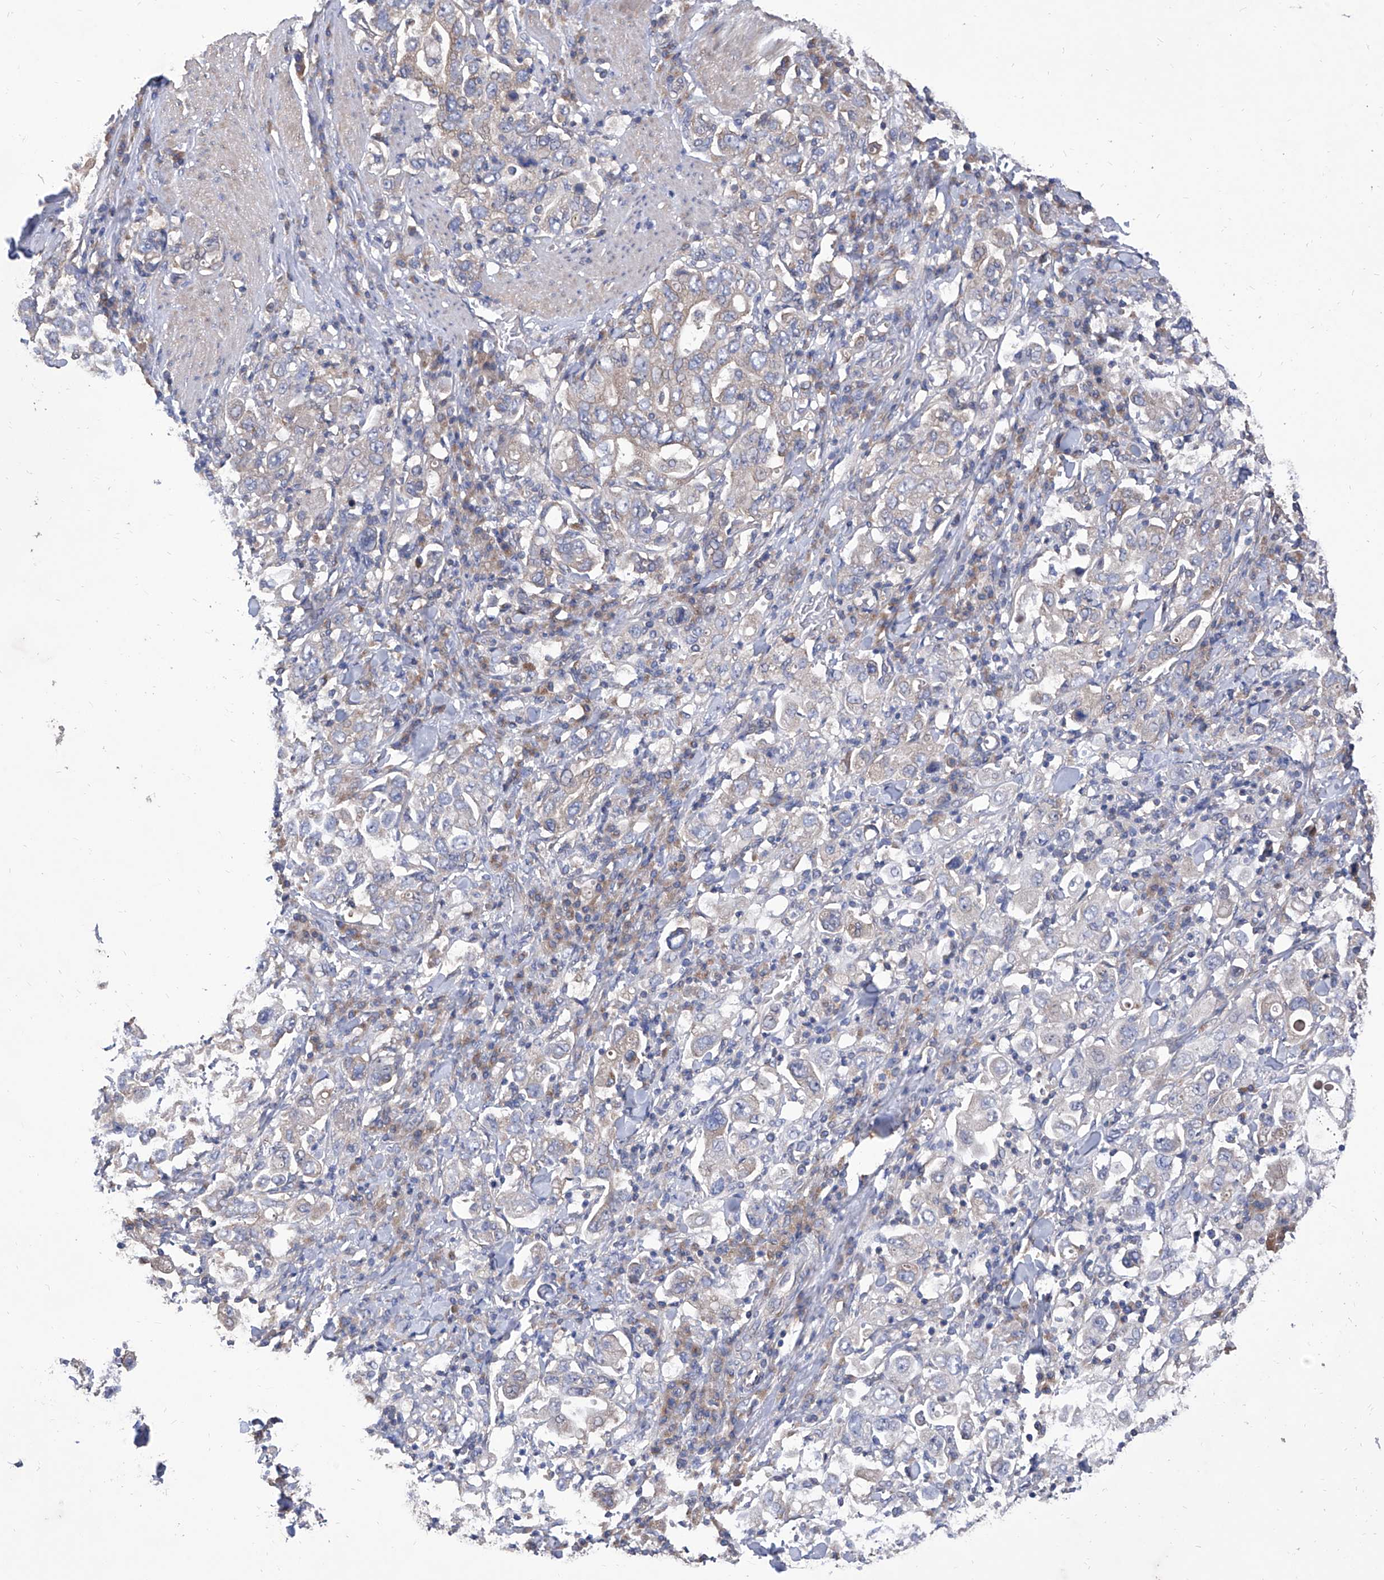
{"staining": {"intensity": "weak", "quantity": "<25%", "location": "cytoplasmic/membranous"}, "tissue": "stomach cancer", "cell_type": "Tumor cells", "image_type": "cancer", "snomed": [{"axis": "morphology", "description": "Adenocarcinoma, NOS"}, {"axis": "topography", "description": "Stomach, upper"}], "caption": "Immunohistochemistry (IHC) of adenocarcinoma (stomach) displays no staining in tumor cells.", "gene": "TJAP1", "patient": {"sex": "male", "age": 62}}